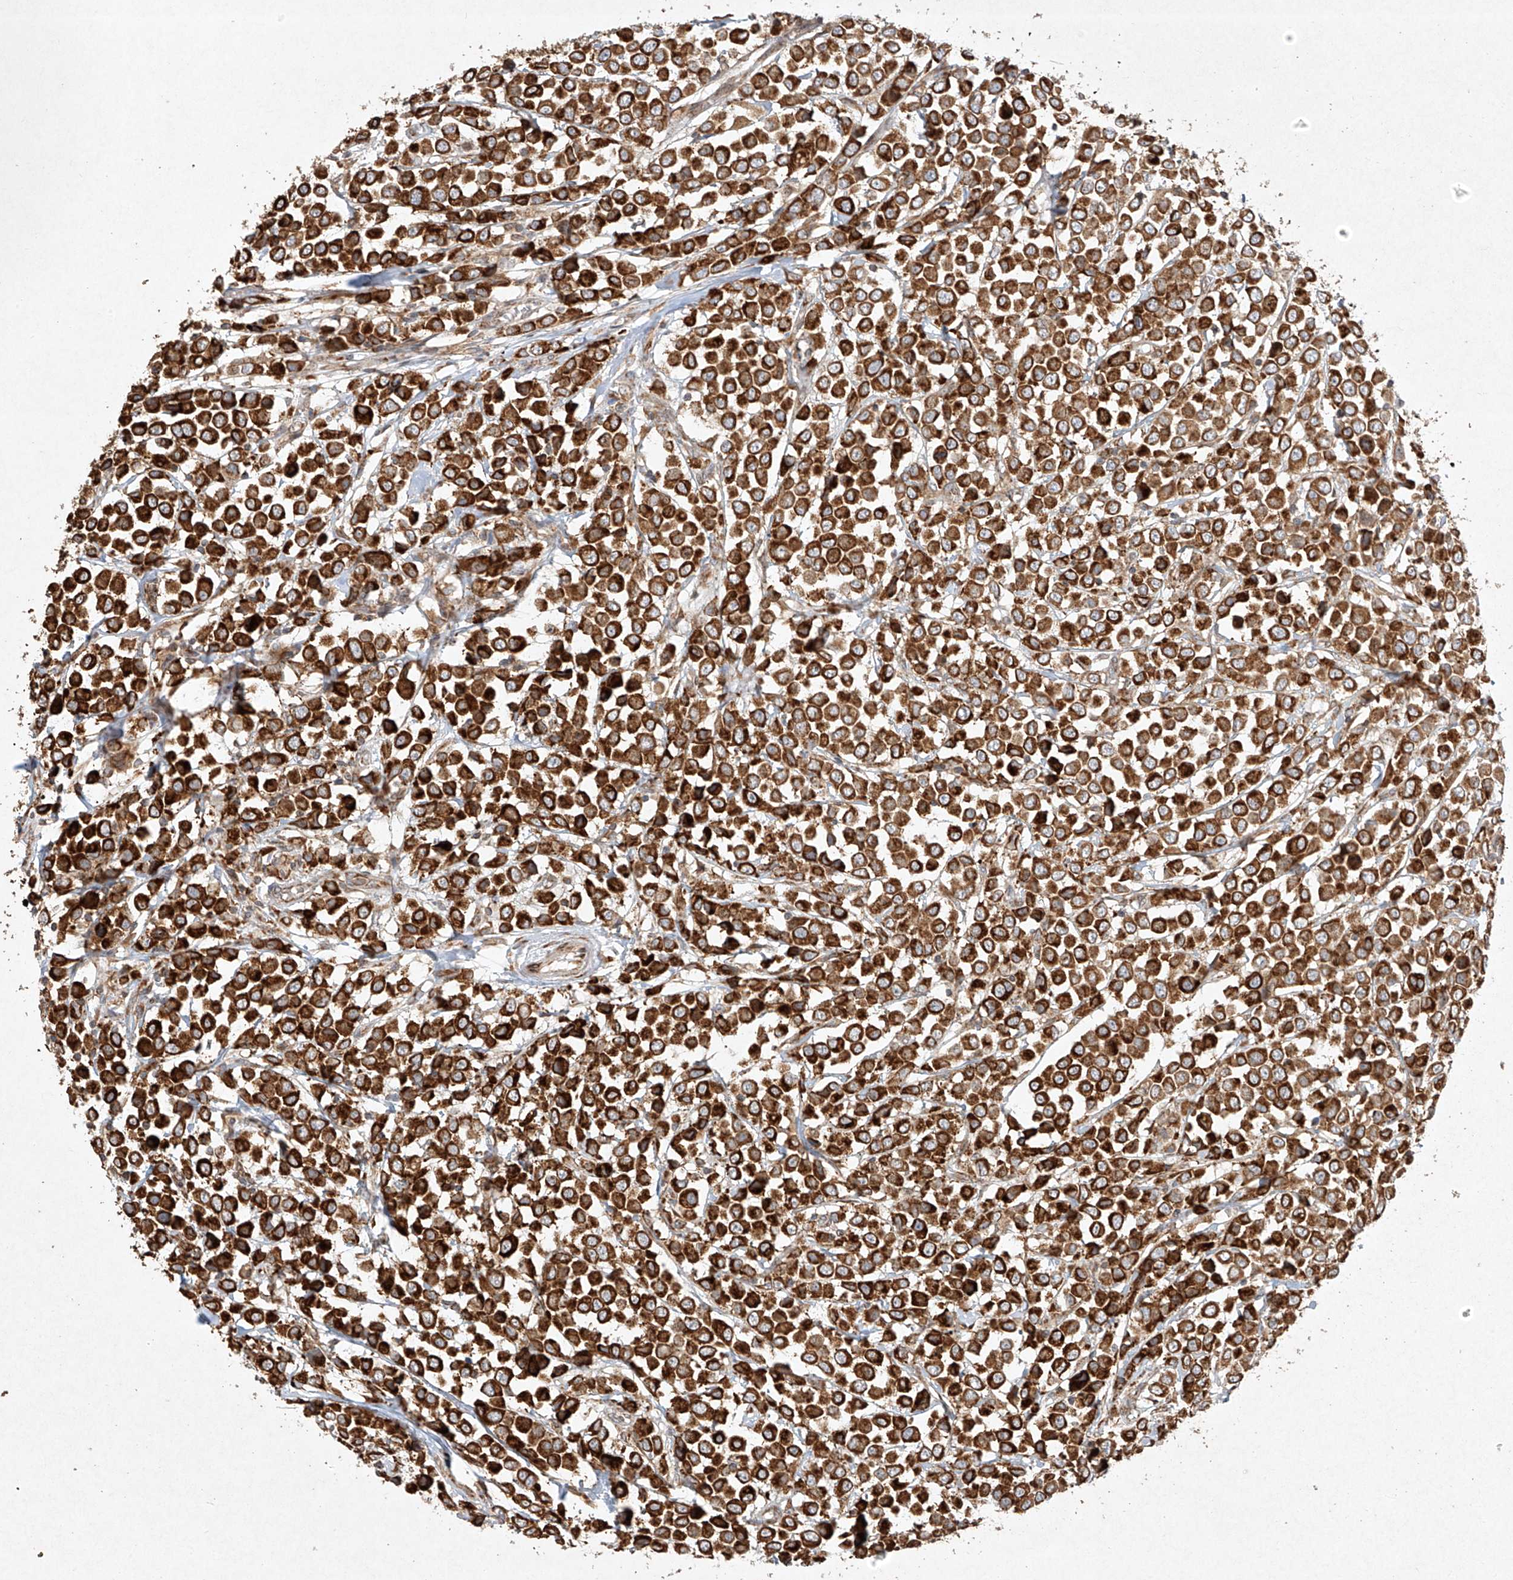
{"staining": {"intensity": "strong", "quantity": ">75%", "location": "cytoplasmic/membranous"}, "tissue": "breast cancer", "cell_type": "Tumor cells", "image_type": "cancer", "snomed": [{"axis": "morphology", "description": "Duct carcinoma"}, {"axis": "topography", "description": "Breast"}], "caption": "IHC photomicrograph of breast cancer (intraductal carcinoma) stained for a protein (brown), which displays high levels of strong cytoplasmic/membranous positivity in approximately >75% of tumor cells.", "gene": "SEMA3B", "patient": {"sex": "female", "age": 61}}